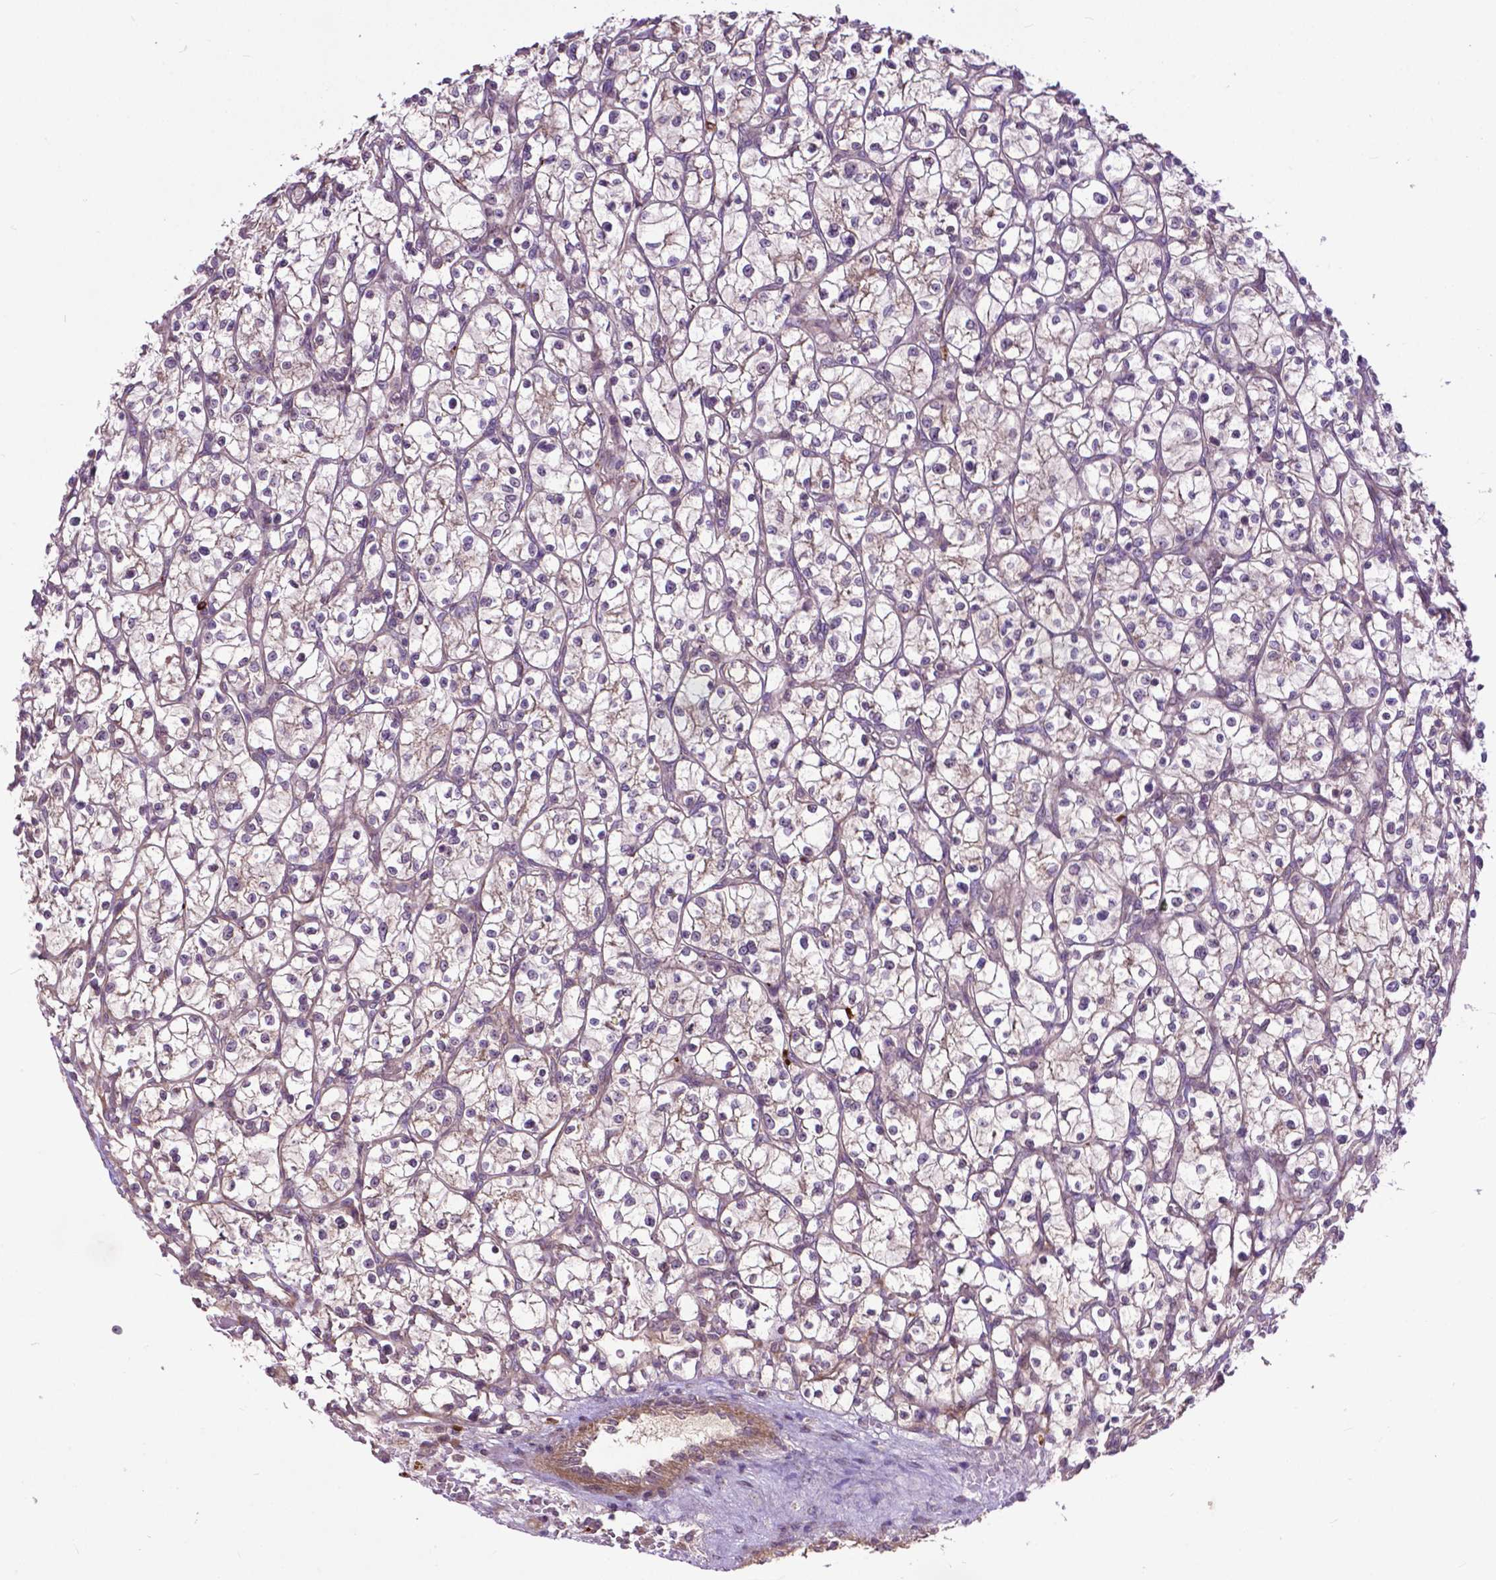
{"staining": {"intensity": "weak", "quantity": "<25%", "location": "cytoplasmic/membranous"}, "tissue": "renal cancer", "cell_type": "Tumor cells", "image_type": "cancer", "snomed": [{"axis": "morphology", "description": "Adenocarcinoma, NOS"}, {"axis": "topography", "description": "Kidney"}], "caption": "Photomicrograph shows no protein positivity in tumor cells of renal cancer (adenocarcinoma) tissue. (Immunohistochemistry, brightfield microscopy, high magnification).", "gene": "PARP3", "patient": {"sex": "female", "age": 64}}